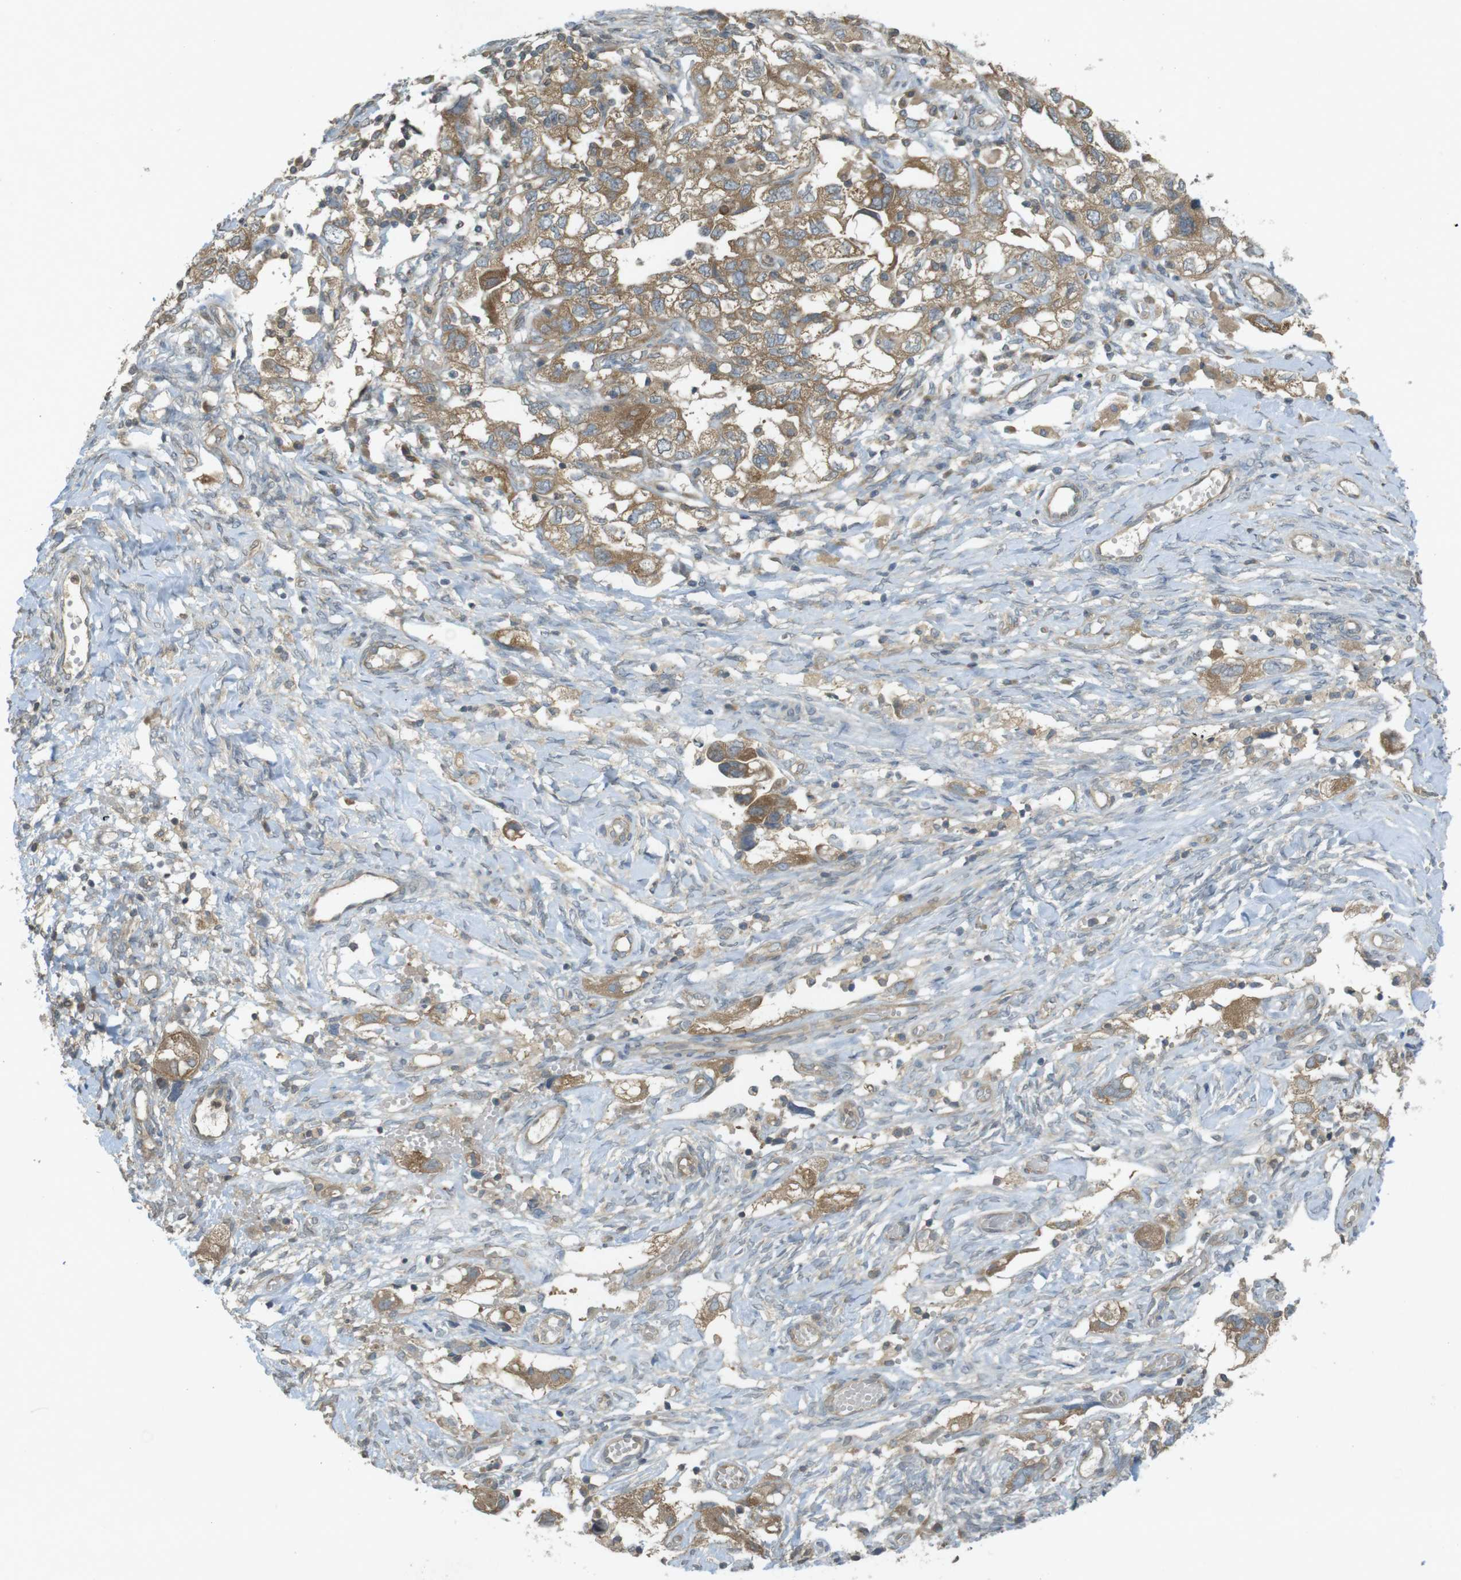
{"staining": {"intensity": "moderate", "quantity": ">75%", "location": "cytoplasmic/membranous"}, "tissue": "ovarian cancer", "cell_type": "Tumor cells", "image_type": "cancer", "snomed": [{"axis": "morphology", "description": "Carcinoma, NOS"}, {"axis": "morphology", "description": "Cystadenocarcinoma, serous, NOS"}, {"axis": "topography", "description": "Ovary"}], "caption": "IHC of ovarian cancer displays medium levels of moderate cytoplasmic/membranous staining in approximately >75% of tumor cells.", "gene": "KIF5B", "patient": {"sex": "female", "age": 69}}